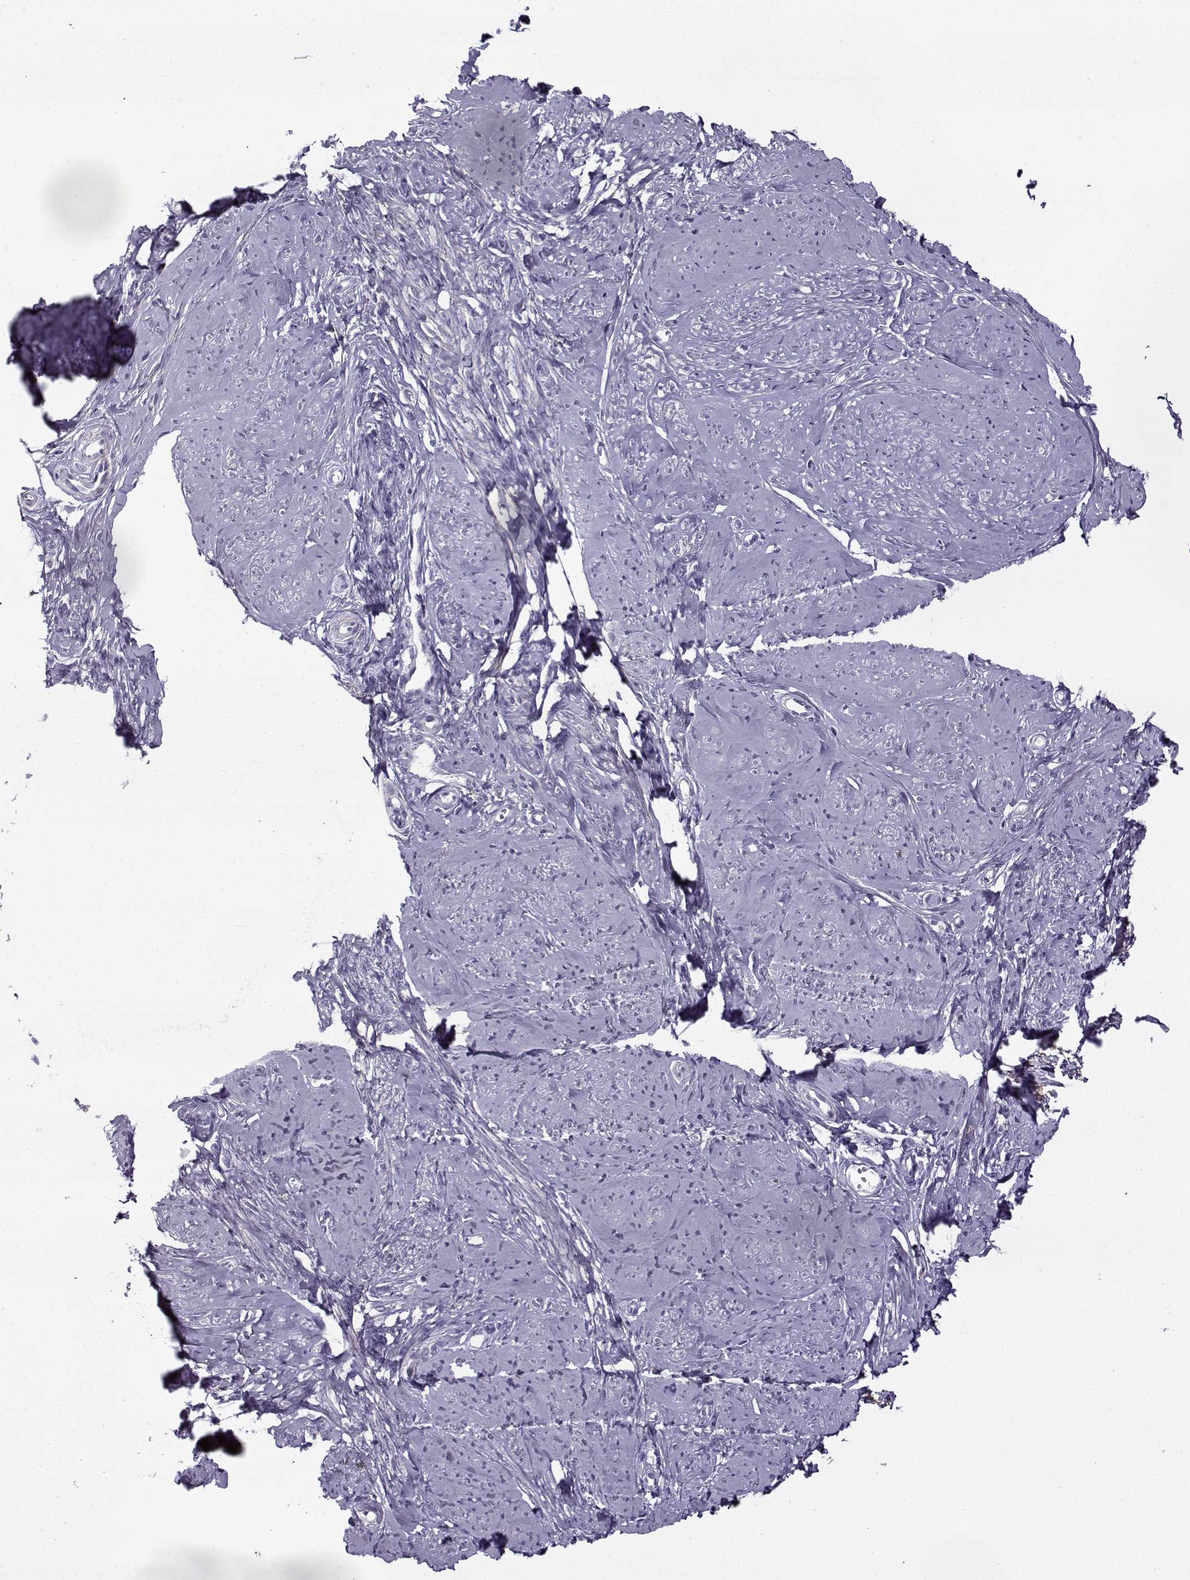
{"staining": {"intensity": "negative", "quantity": "none", "location": "none"}, "tissue": "smooth muscle", "cell_type": "Smooth muscle cells", "image_type": "normal", "snomed": [{"axis": "morphology", "description": "Normal tissue, NOS"}, {"axis": "topography", "description": "Smooth muscle"}], "caption": "Protein analysis of normal smooth muscle exhibits no significant expression in smooth muscle cells. (DAB (3,3'-diaminobenzidine) immunohistochemistry (IHC) visualized using brightfield microscopy, high magnification).", "gene": "GTSF1L", "patient": {"sex": "female", "age": 48}}